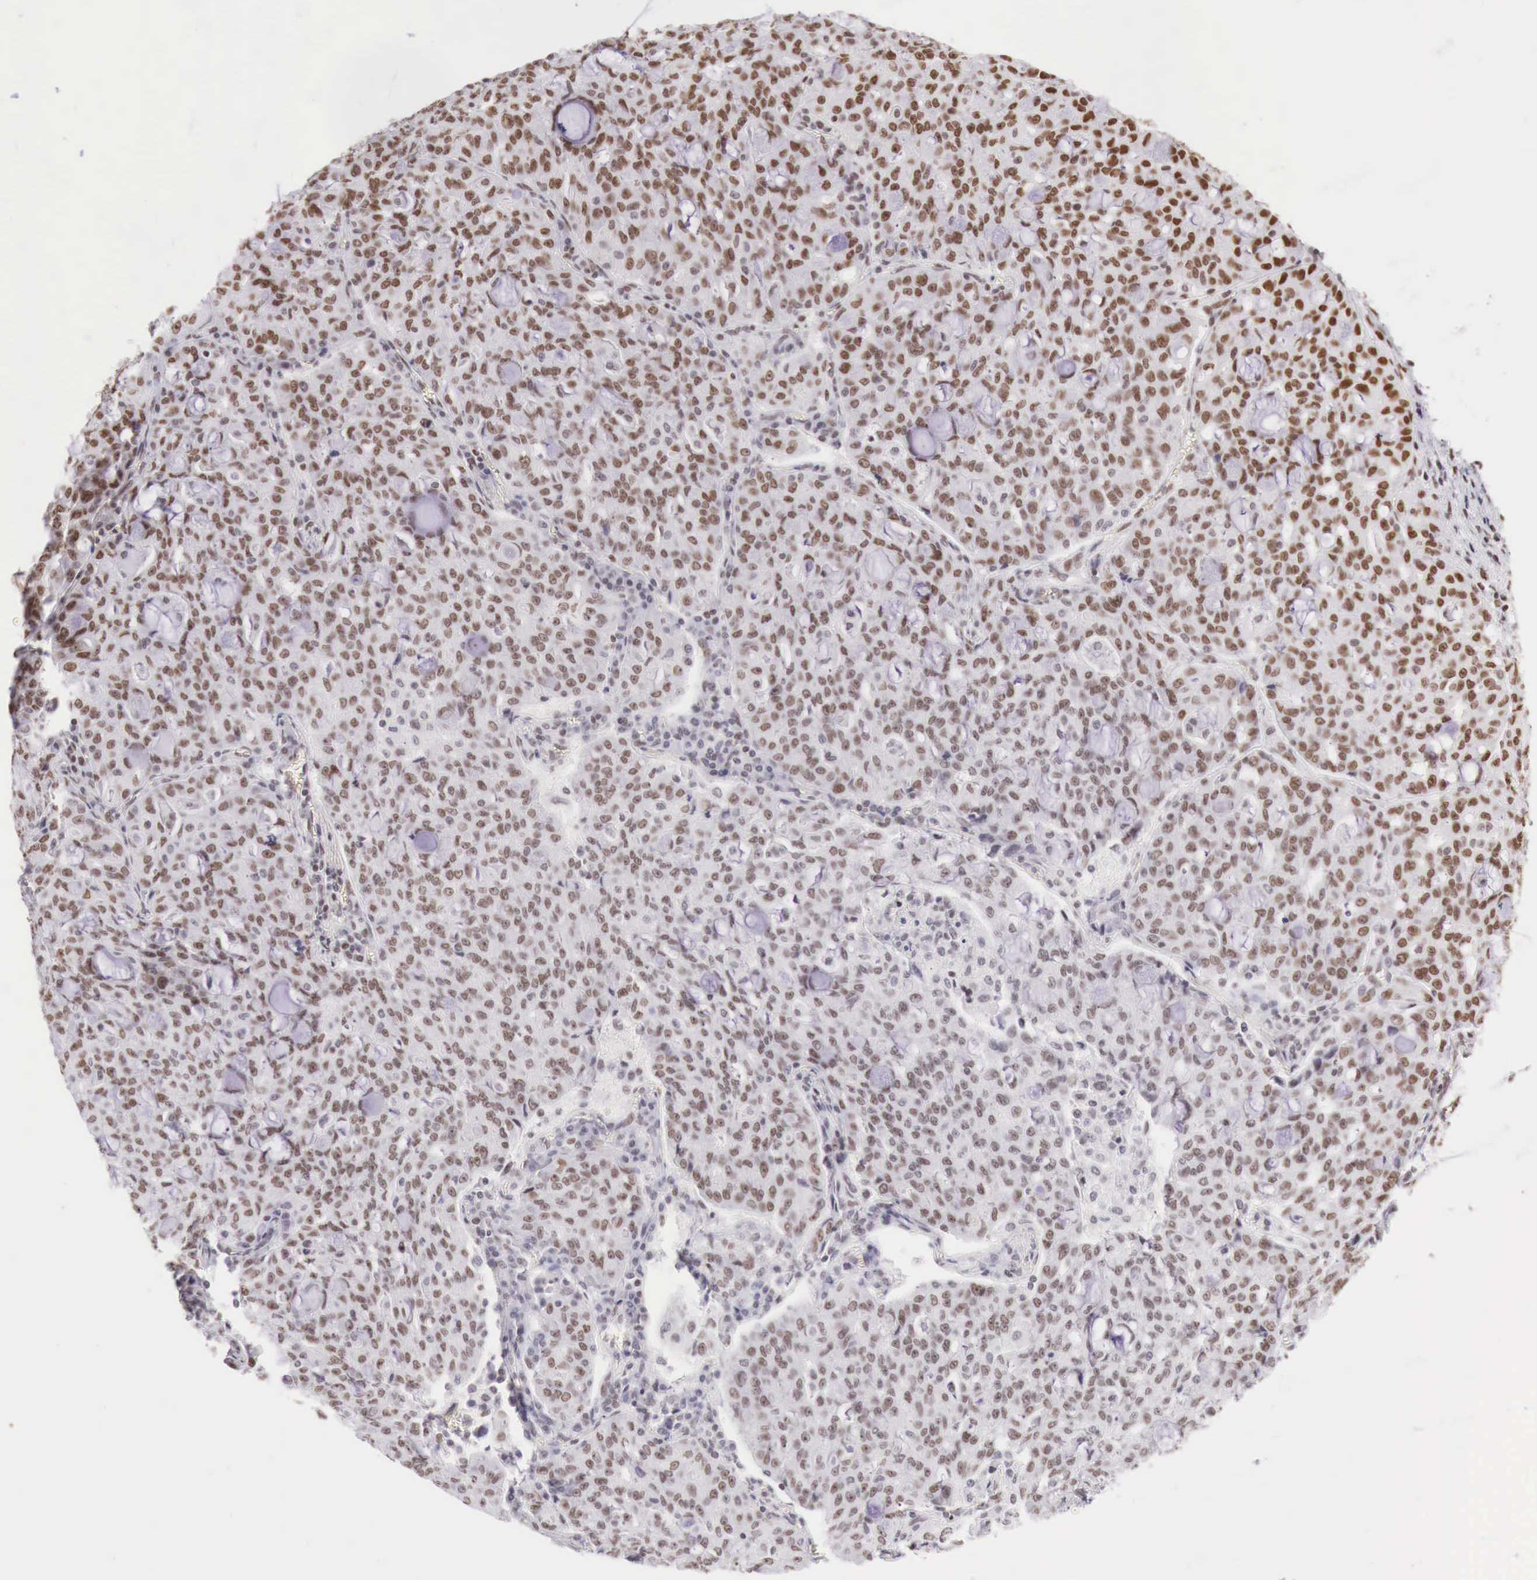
{"staining": {"intensity": "weak", "quantity": "25%-75%", "location": "nuclear"}, "tissue": "lung cancer", "cell_type": "Tumor cells", "image_type": "cancer", "snomed": [{"axis": "morphology", "description": "Adenocarcinoma, NOS"}, {"axis": "topography", "description": "Lung"}], "caption": "Lung adenocarcinoma stained with a protein marker demonstrates weak staining in tumor cells.", "gene": "PHF14", "patient": {"sex": "female", "age": 44}}